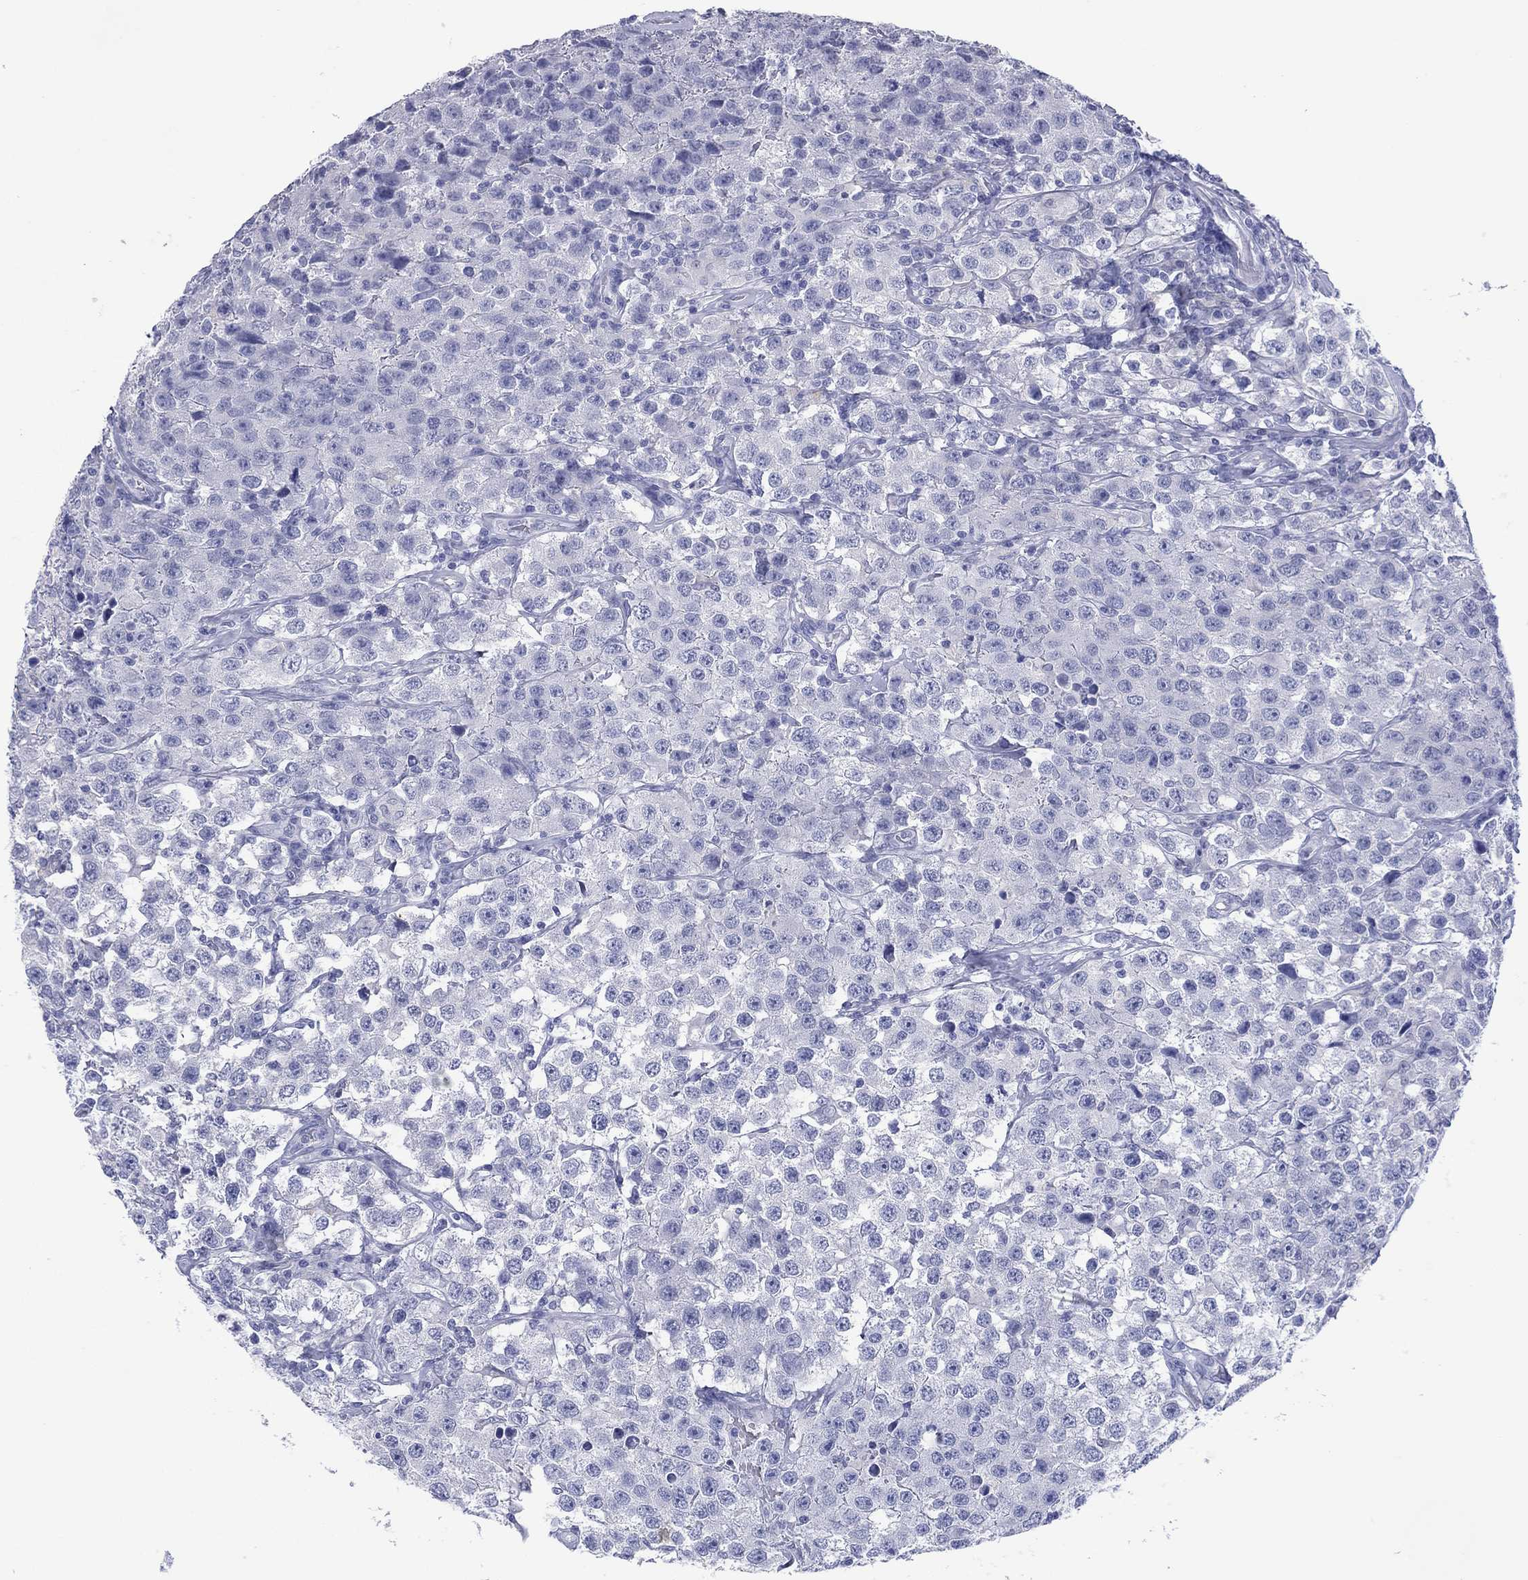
{"staining": {"intensity": "negative", "quantity": "none", "location": "none"}, "tissue": "testis cancer", "cell_type": "Tumor cells", "image_type": "cancer", "snomed": [{"axis": "morphology", "description": "Seminoma, NOS"}, {"axis": "topography", "description": "Testis"}], "caption": "Human seminoma (testis) stained for a protein using IHC shows no staining in tumor cells.", "gene": "DSG1", "patient": {"sex": "male", "age": 52}}